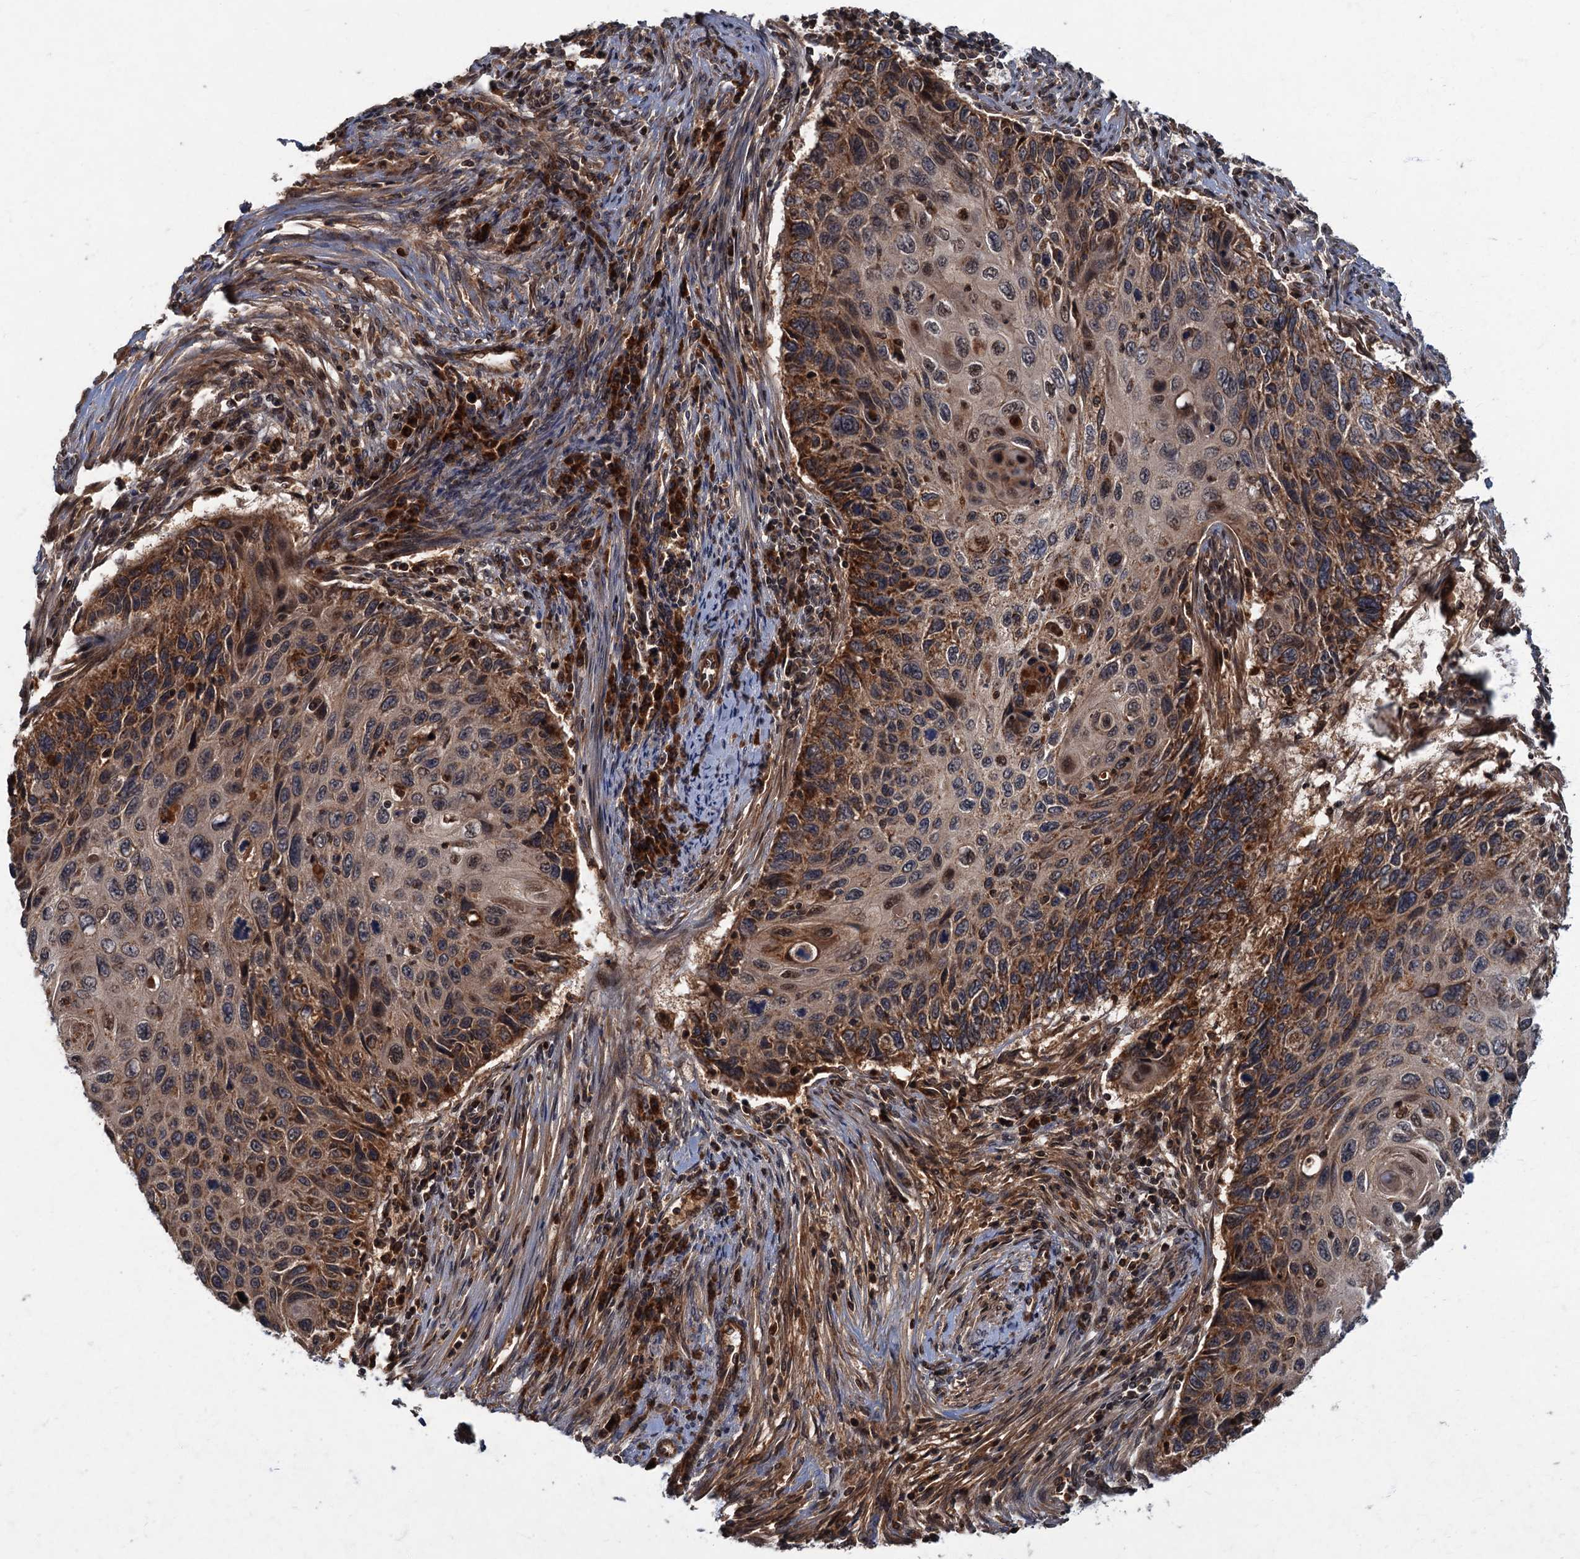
{"staining": {"intensity": "moderate", "quantity": ">75%", "location": "cytoplasmic/membranous"}, "tissue": "cervical cancer", "cell_type": "Tumor cells", "image_type": "cancer", "snomed": [{"axis": "morphology", "description": "Squamous cell carcinoma, NOS"}, {"axis": "topography", "description": "Cervix"}], "caption": "Tumor cells show moderate cytoplasmic/membranous staining in approximately >75% of cells in cervical cancer (squamous cell carcinoma).", "gene": "SLC11A2", "patient": {"sex": "female", "age": 70}}